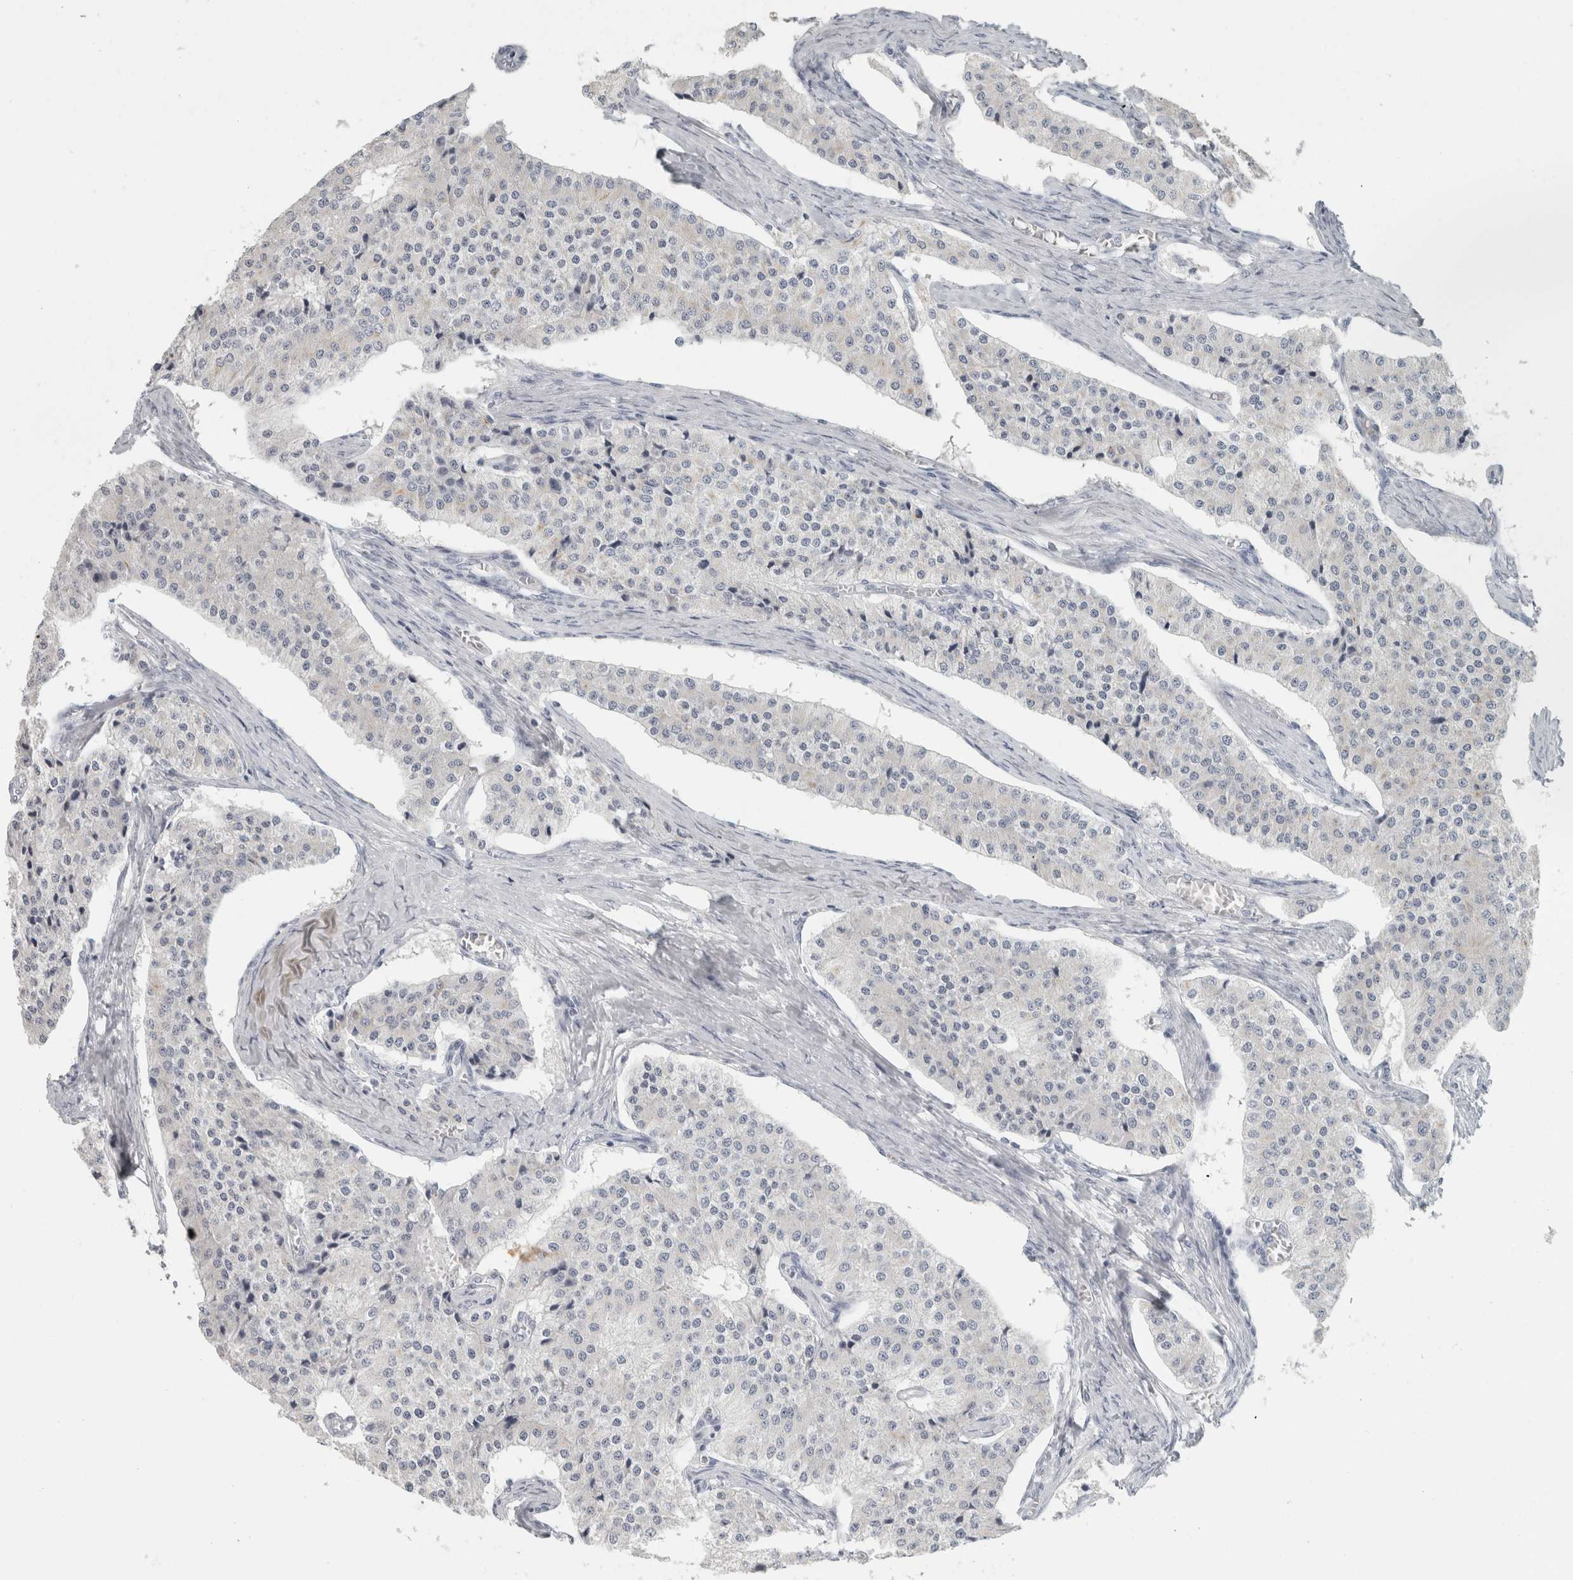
{"staining": {"intensity": "negative", "quantity": "none", "location": "none"}, "tissue": "carcinoid", "cell_type": "Tumor cells", "image_type": "cancer", "snomed": [{"axis": "morphology", "description": "Carcinoid, malignant, NOS"}, {"axis": "topography", "description": "Colon"}], "caption": "High magnification brightfield microscopy of carcinoid stained with DAB (brown) and counterstained with hematoxylin (blue): tumor cells show no significant positivity. (Brightfield microscopy of DAB (3,3'-diaminobenzidine) IHC at high magnification).", "gene": "SLC28A3", "patient": {"sex": "female", "age": 52}}